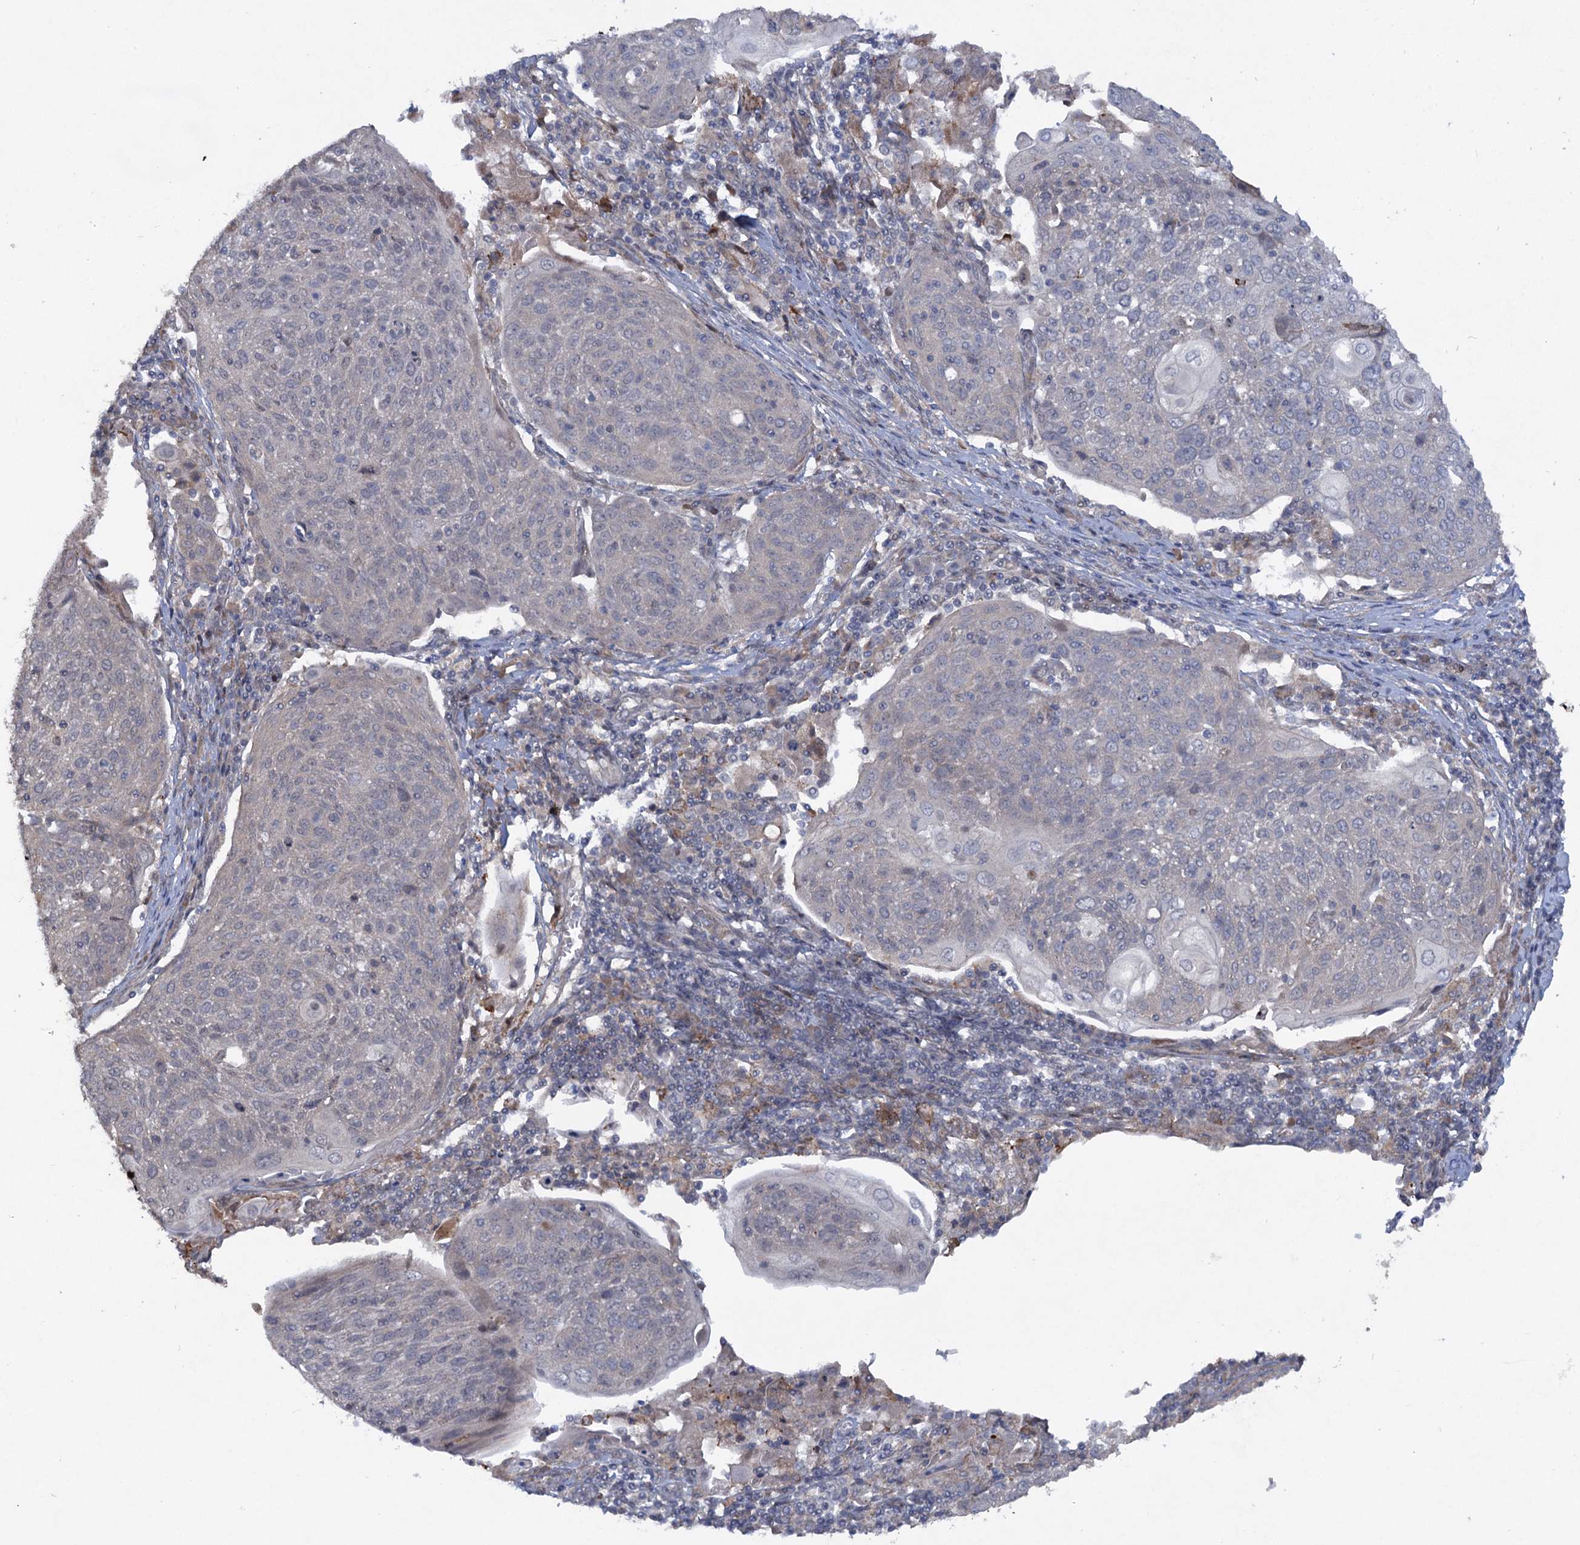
{"staining": {"intensity": "negative", "quantity": "none", "location": "none"}, "tissue": "cervical cancer", "cell_type": "Tumor cells", "image_type": "cancer", "snomed": [{"axis": "morphology", "description": "Squamous cell carcinoma, NOS"}, {"axis": "topography", "description": "Cervix"}], "caption": "DAB immunohistochemical staining of cervical cancer shows no significant positivity in tumor cells. (DAB immunohistochemistry visualized using brightfield microscopy, high magnification).", "gene": "NUDT22", "patient": {"sex": "female", "age": 67}}